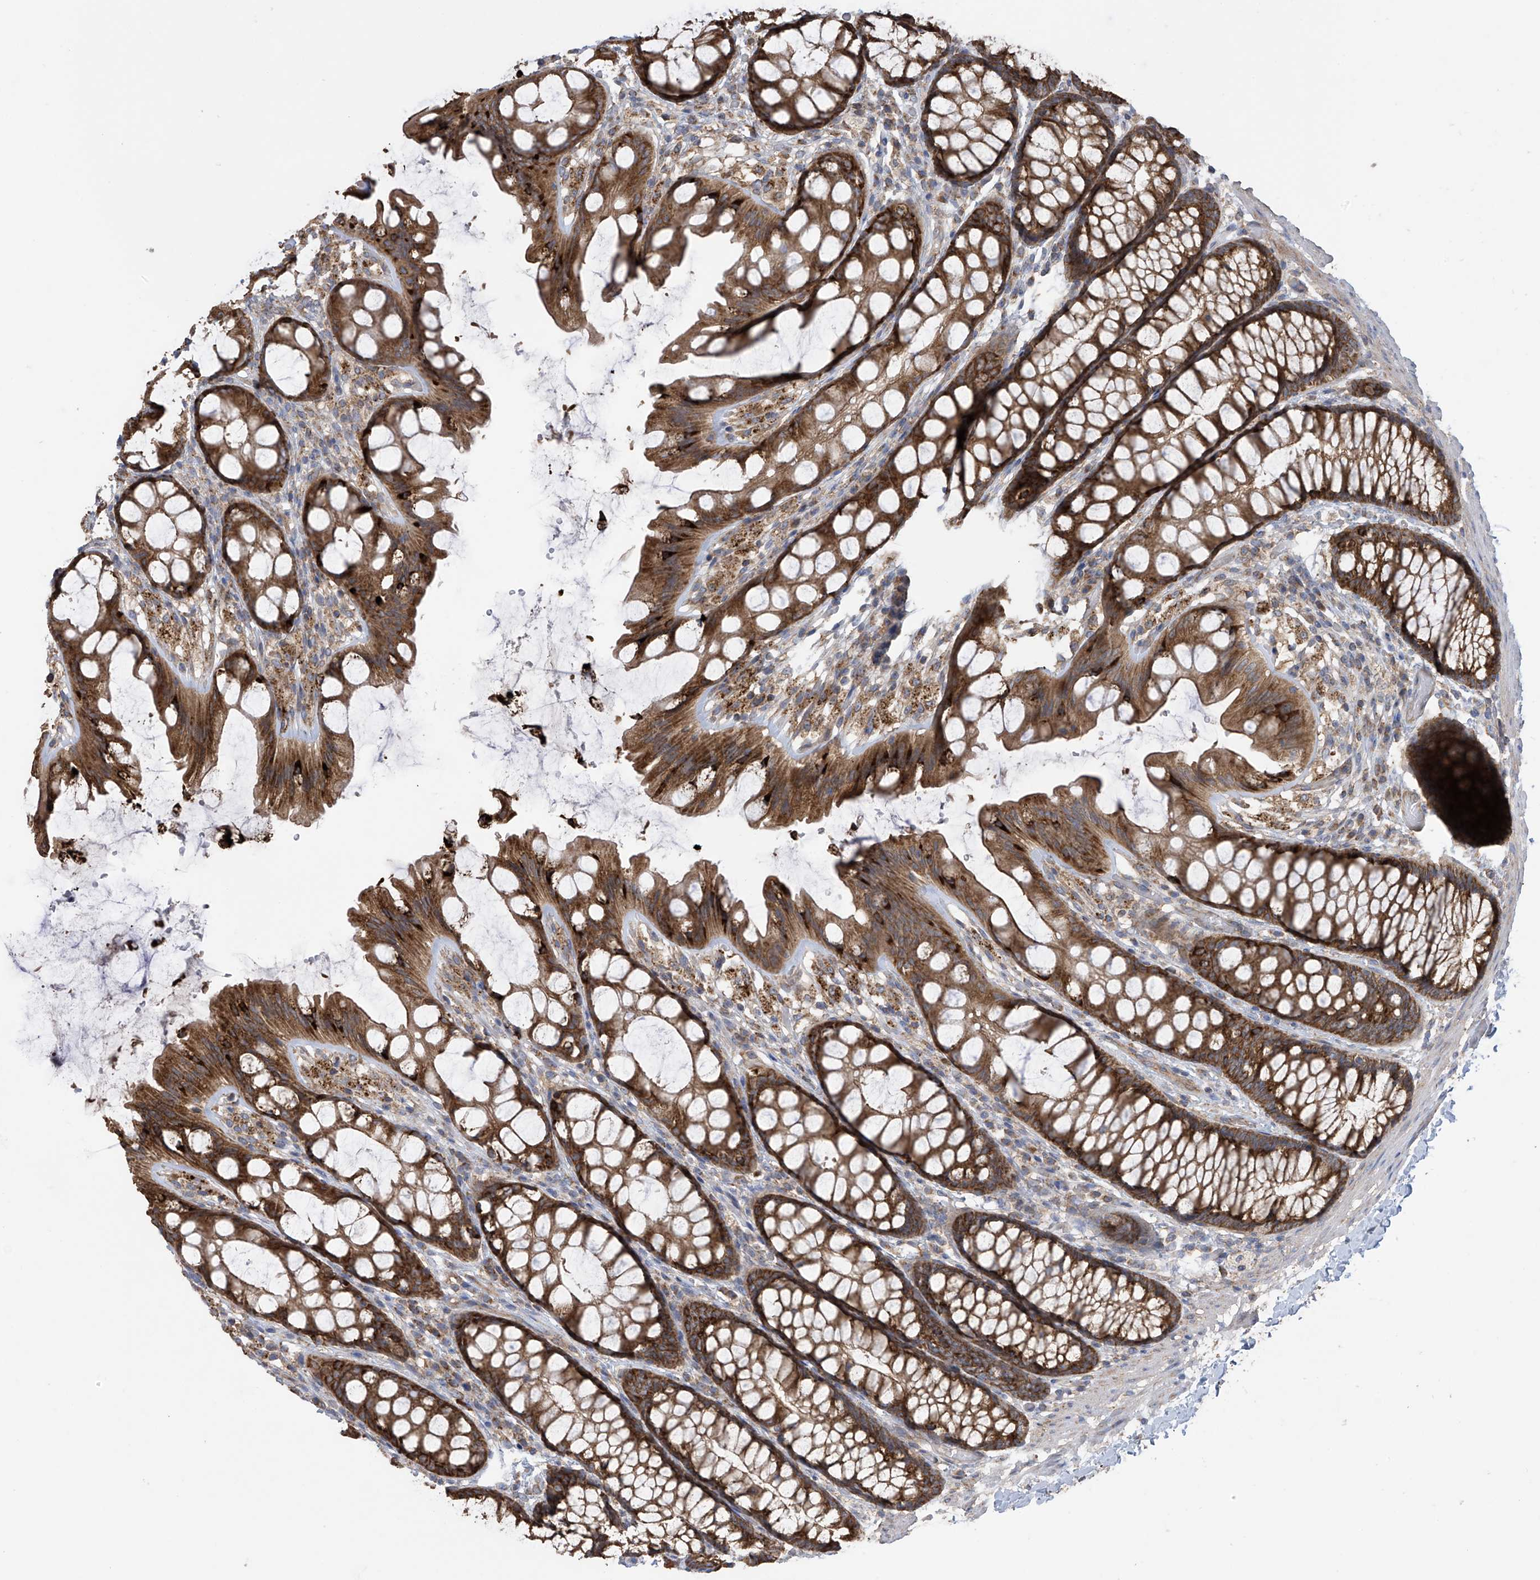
{"staining": {"intensity": "moderate", "quantity": "25%-75%", "location": "cytoplasmic/membranous"}, "tissue": "colon", "cell_type": "Endothelial cells", "image_type": "normal", "snomed": [{"axis": "morphology", "description": "Normal tissue, NOS"}, {"axis": "topography", "description": "Colon"}], "caption": "The image reveals a brown stain indicating the presence of a protein in the cytoplasmic/membranous of endothelial cells in colon. The protein of interest is stained brown, and the nuclei are stained in blue (DAB (3,3'-diaminobenzidine) IHC with brightfield microscopy, high magnification).", "gene": "PNPT1", "patient": {"sex": "male", "age": 47}}